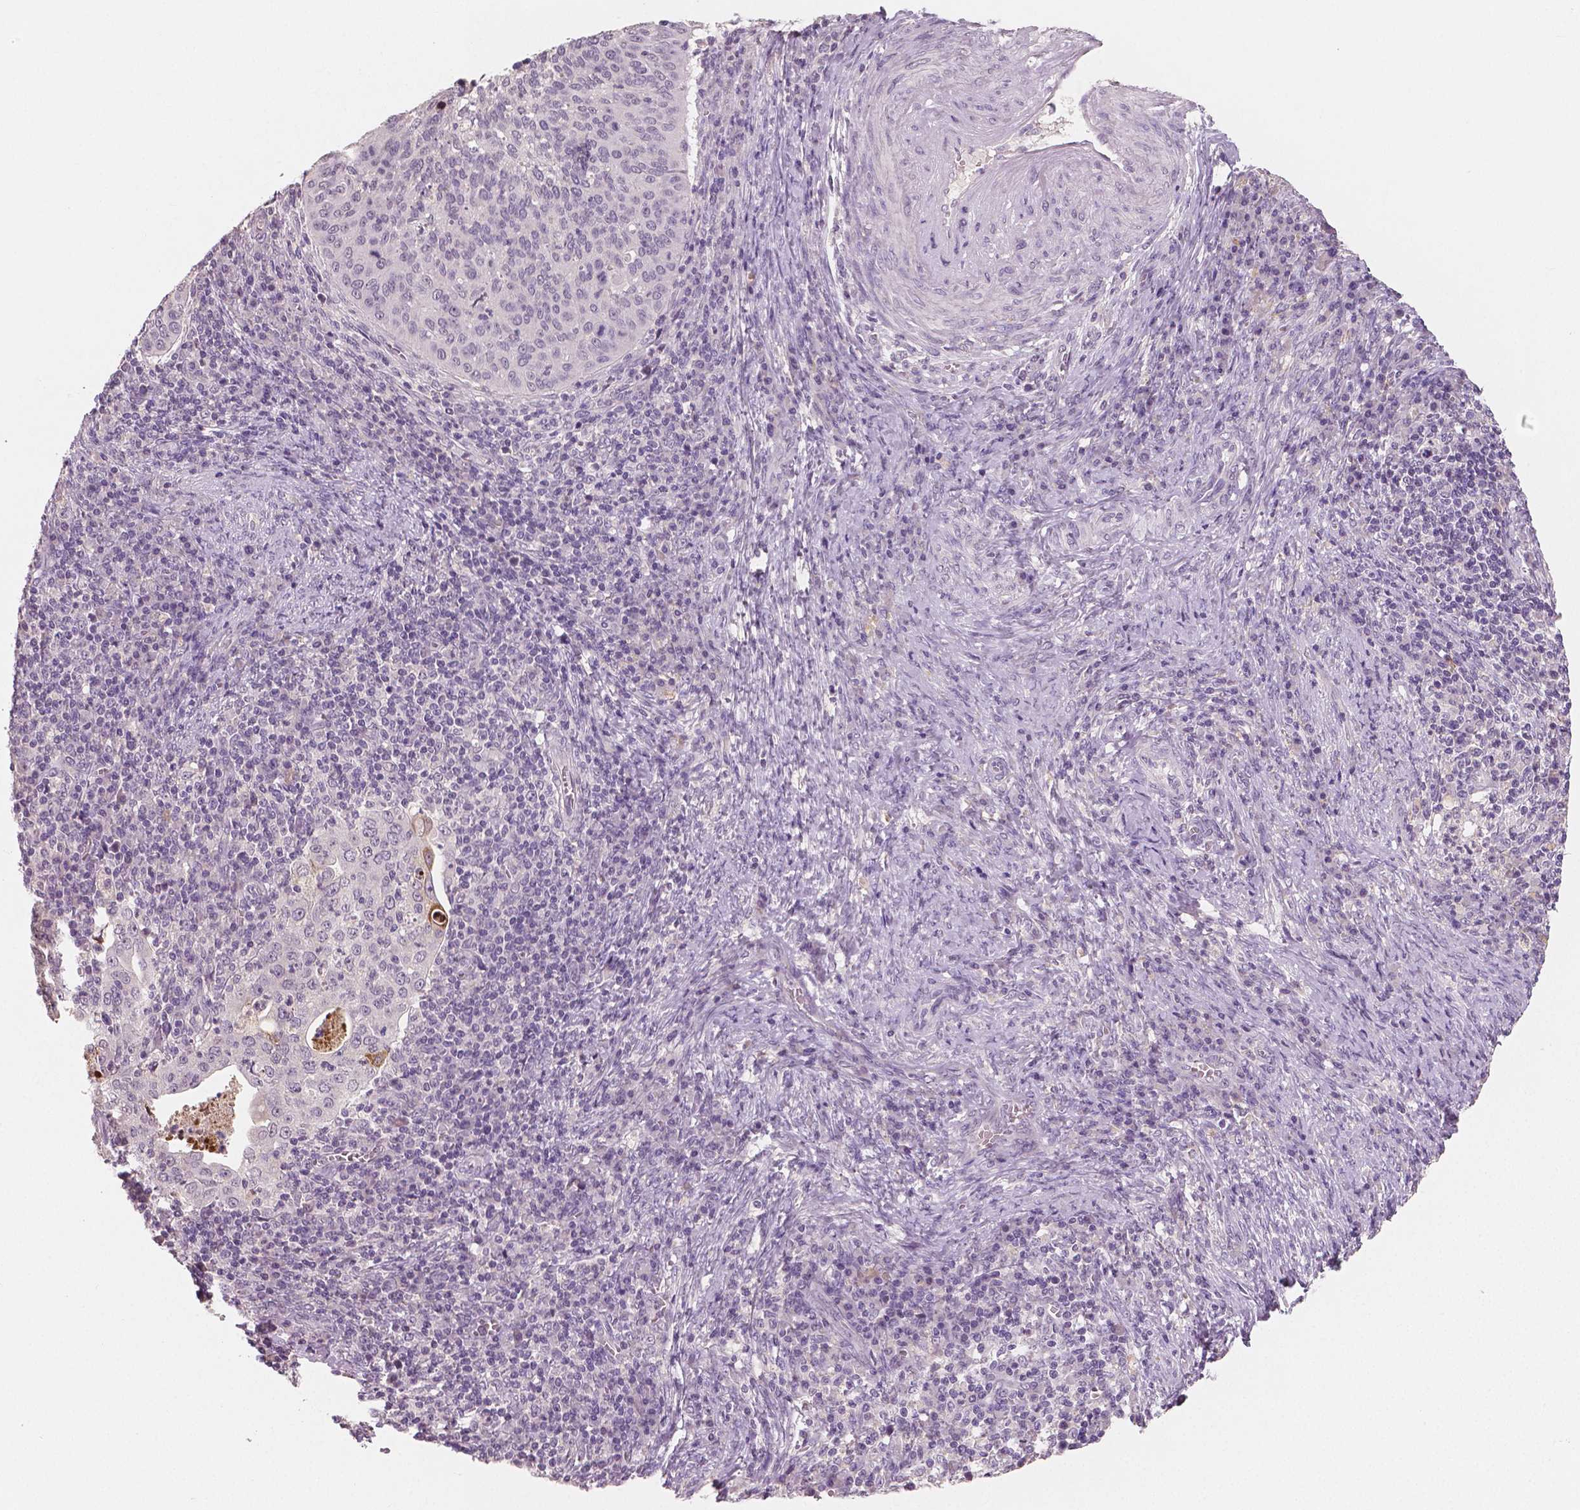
{"staining": {"intensity": "negative", "quantity": "none", "location": "none"}, "tissue": "cervical cancer", "cell_type": "Tumor cells", "image_type": "cancer", "snomed": [{"axis": "morphology", "description": "Squamous cell carcinoma, NOS"}, {"axis": "topography", "description": "Cervix"}], "caption": "An immunohistochemistry (IHC) micrograph of cervical cancer is shown. There is no staining in tumor cells of cervical cancer.", "gene": "RNASE7", "patient": {"sex": "female", "age": 39}}